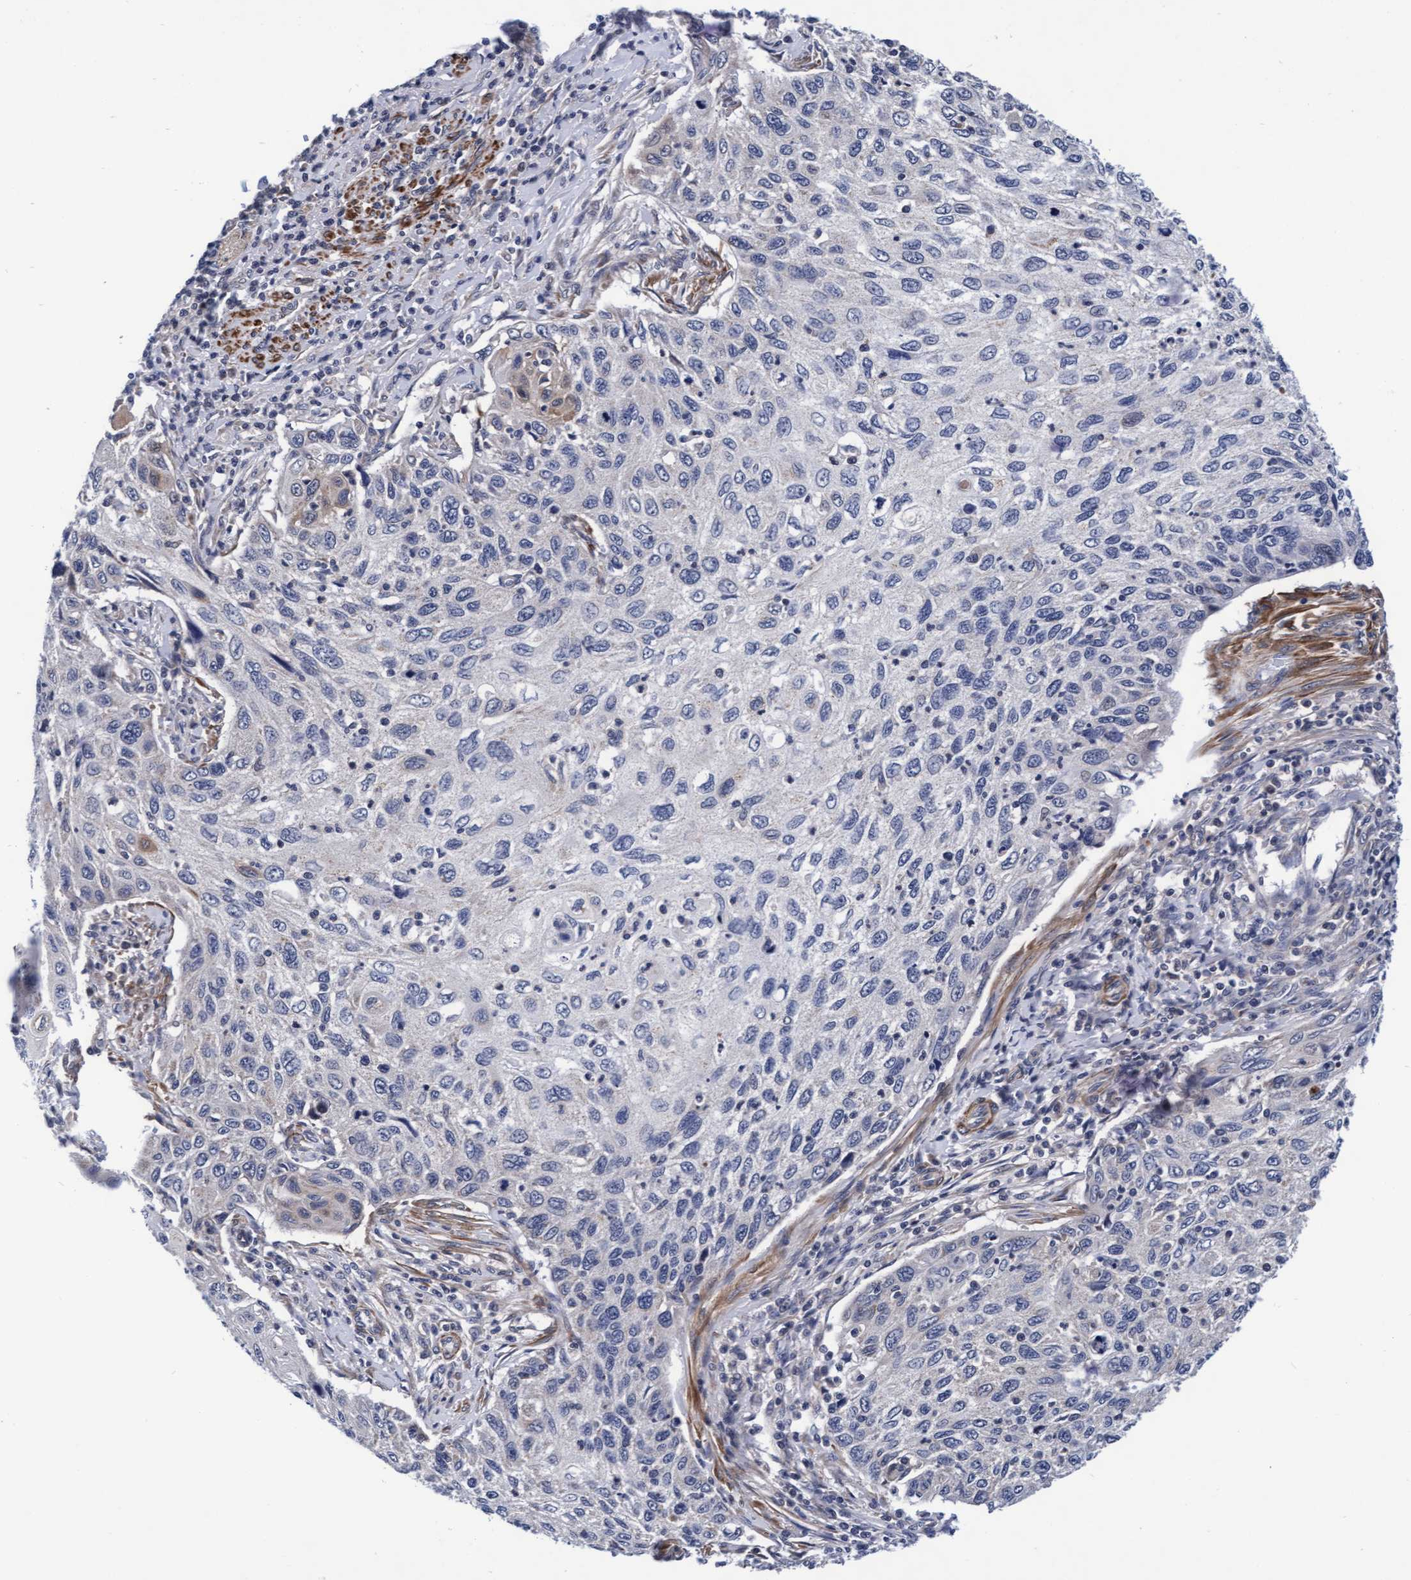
{"staining": {"intensity": "negative", "quantity": "none", "location": "none"}, "tissue": "cervical cancer", "cell_type": "Tumor cells", "image_type": "cancer", "snomed": [{"axis": "morphology", "description": "Squamous cell carcinoma, NOS"}, {"axis": "topography", "description": "Cervix"}], "caption": "Immunohistochemical staining of cervical cancer (squamous cell carcinoma) demonstrates no significant positivity in tumor cells. The staining was performed using DAB (3,3'-diaminobenzidine) to visualize the protein expression in brown, while the nuclei were stained in blue with hematoxylin (Magnification: 20x).", "gene": "EFCAB13", "patient": {"sex": "female", "age": 70}}